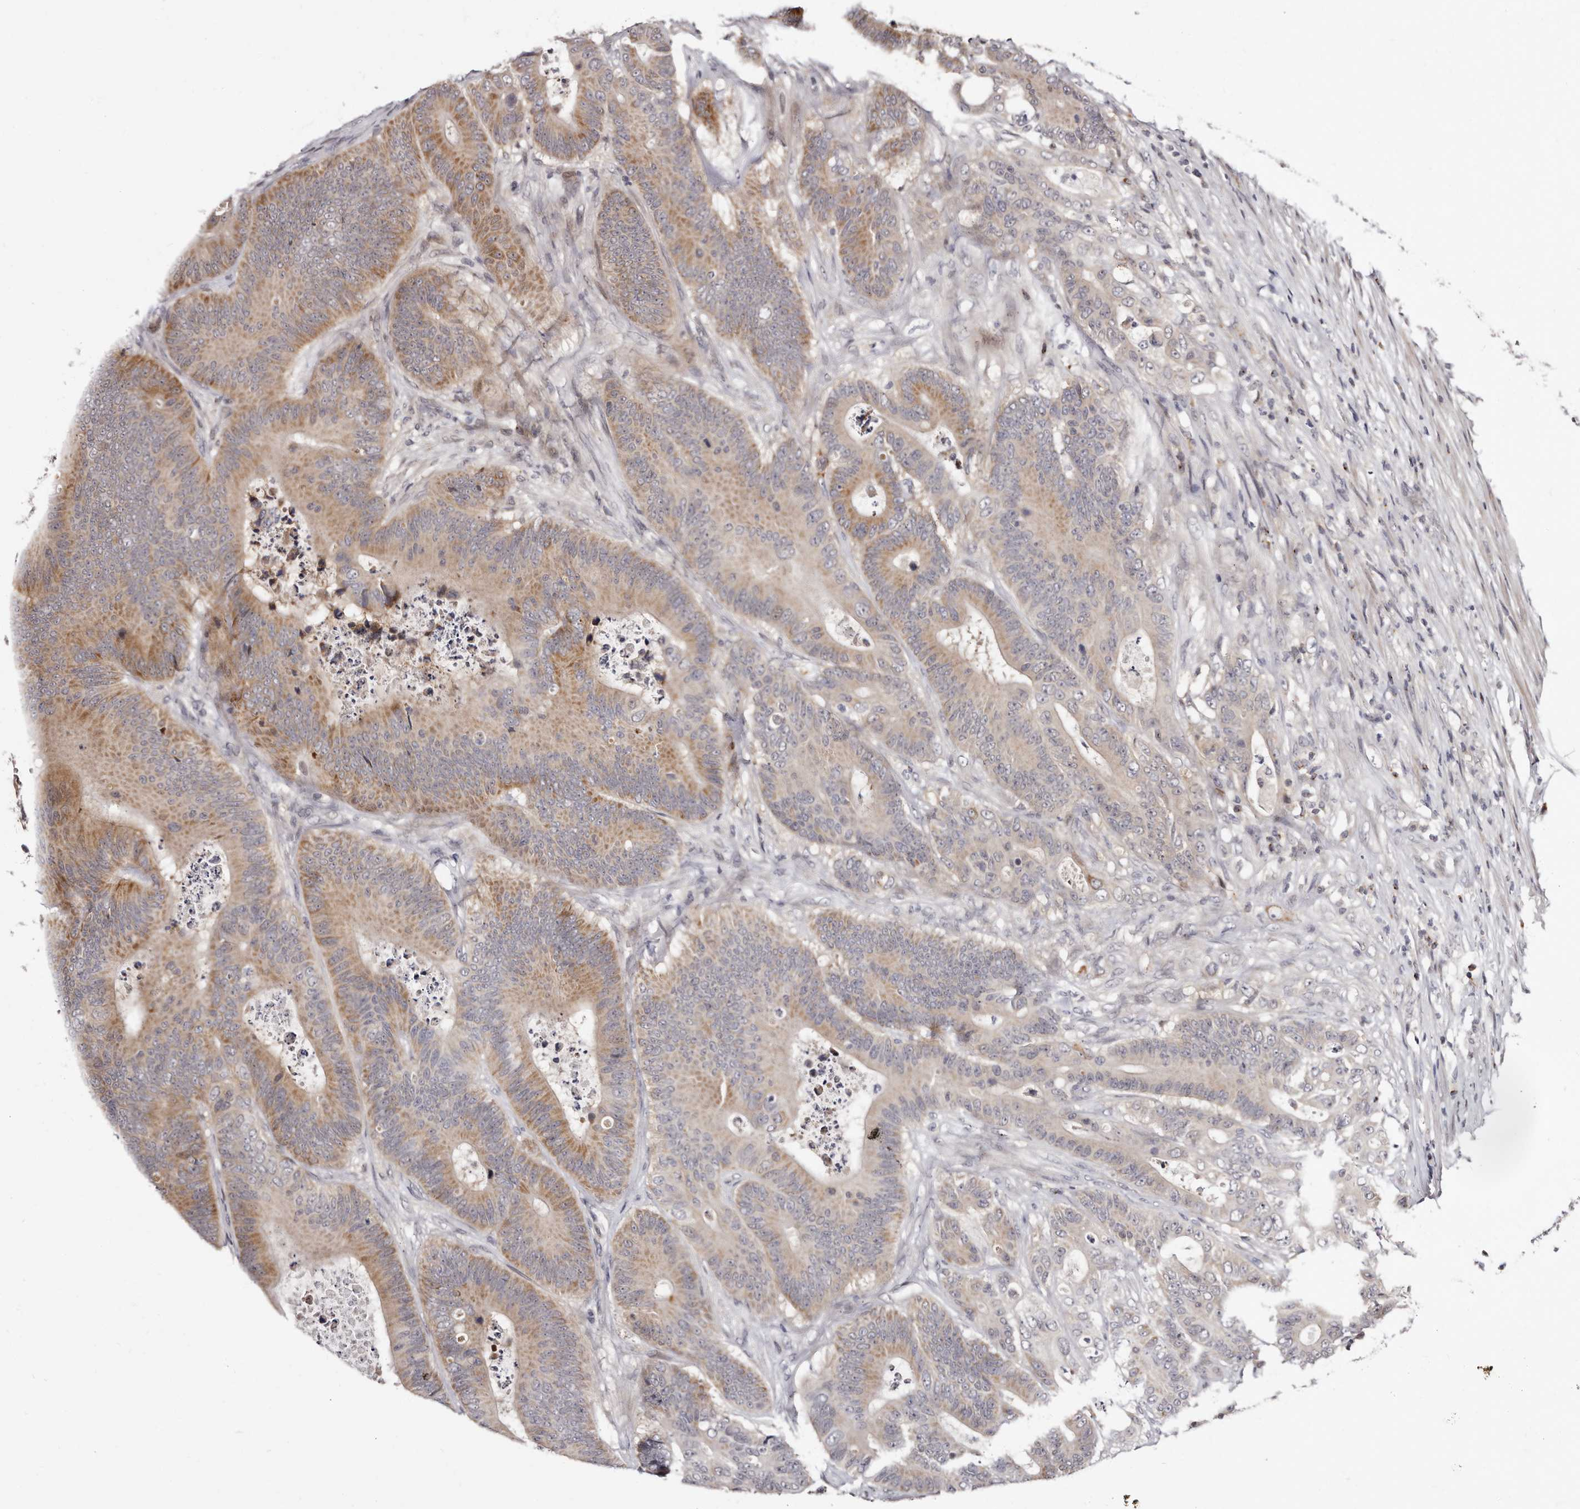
{"staining": {"intensity": "moderate", "quantity": "25%-75%", "location": "cytoplasmic/membranous"}, "tissue": "colorectal cancer", "cell_type": "Tumor cells", "image_type": "cancer", "snomed": [{"axis": "morphology", "description": "Adenocarcinoma, NOS"}, {"axis": "topography", "description": "Colon"}], "caption": "The micrograph demonstrates immunohistochemical staining of colorectal cancer. There is moderate cytoplasmic/membranous expression is appreciated in approximately 25%-75% of tumor cells.", "gene": "PHF20L1", "patient": {"sex": "male", "age": 83}}